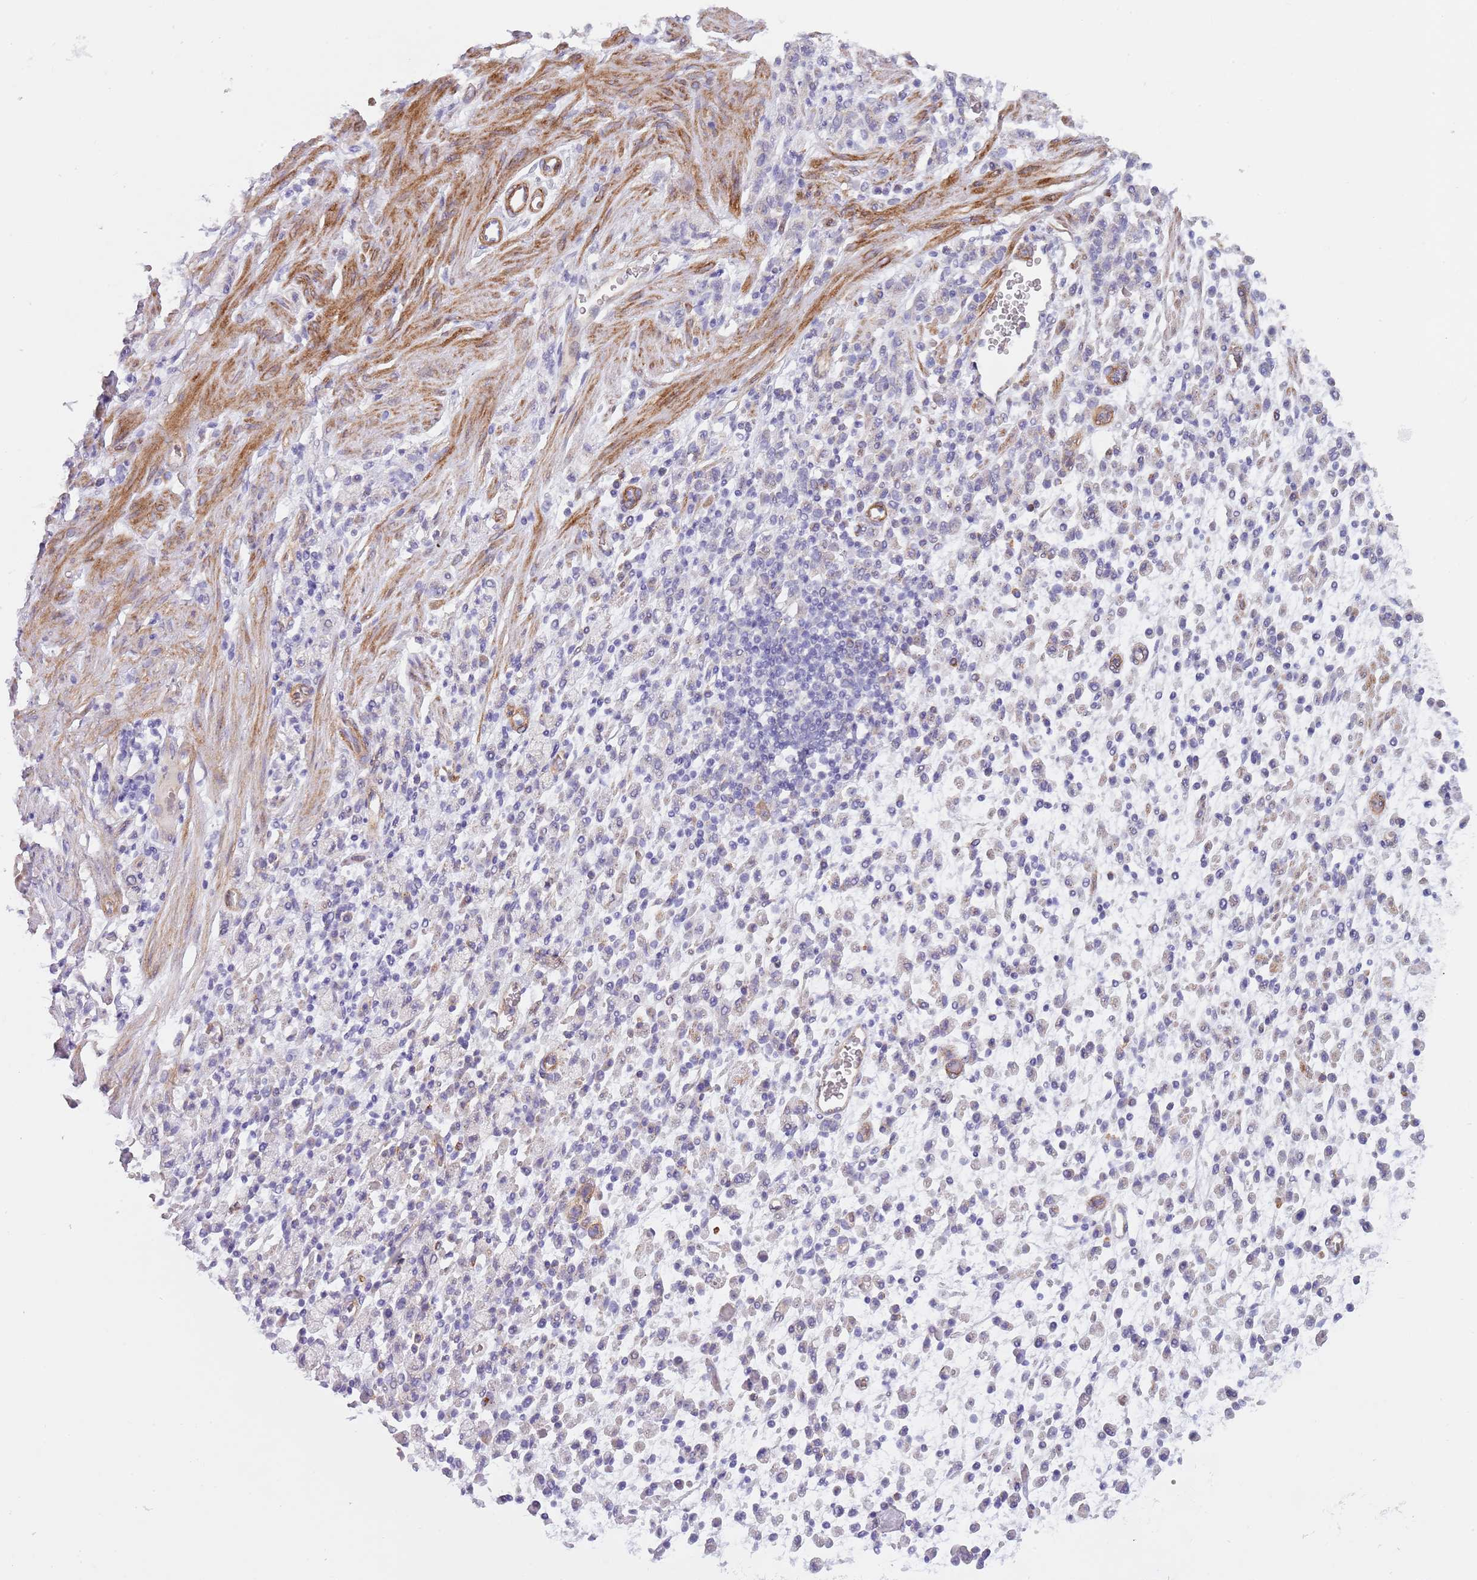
{"staining": {"intensity": "negative", "quantity": "none", "location": "none"}, "tissue": "stomach cancer", "cell_type": "Tumor cells", "image_type": "cancer", "snomed": [{"axis": "morphology", "description": "Adenocarcinoma, NOS"}, {"axis": "topography", "description": "Stomach"}], "caption": "DAB immunohistochemical staining of stomach adenocarcinoma demonstrates no significant staining in tumor cells. Brightfield microscopy of immunohistochemistry (IHC) stained with DAB (brown) and hematoxylin (blue), captured at high magnification.", "gene": "TINAGL1", "patient": {"sex": "male", "age": 77}}